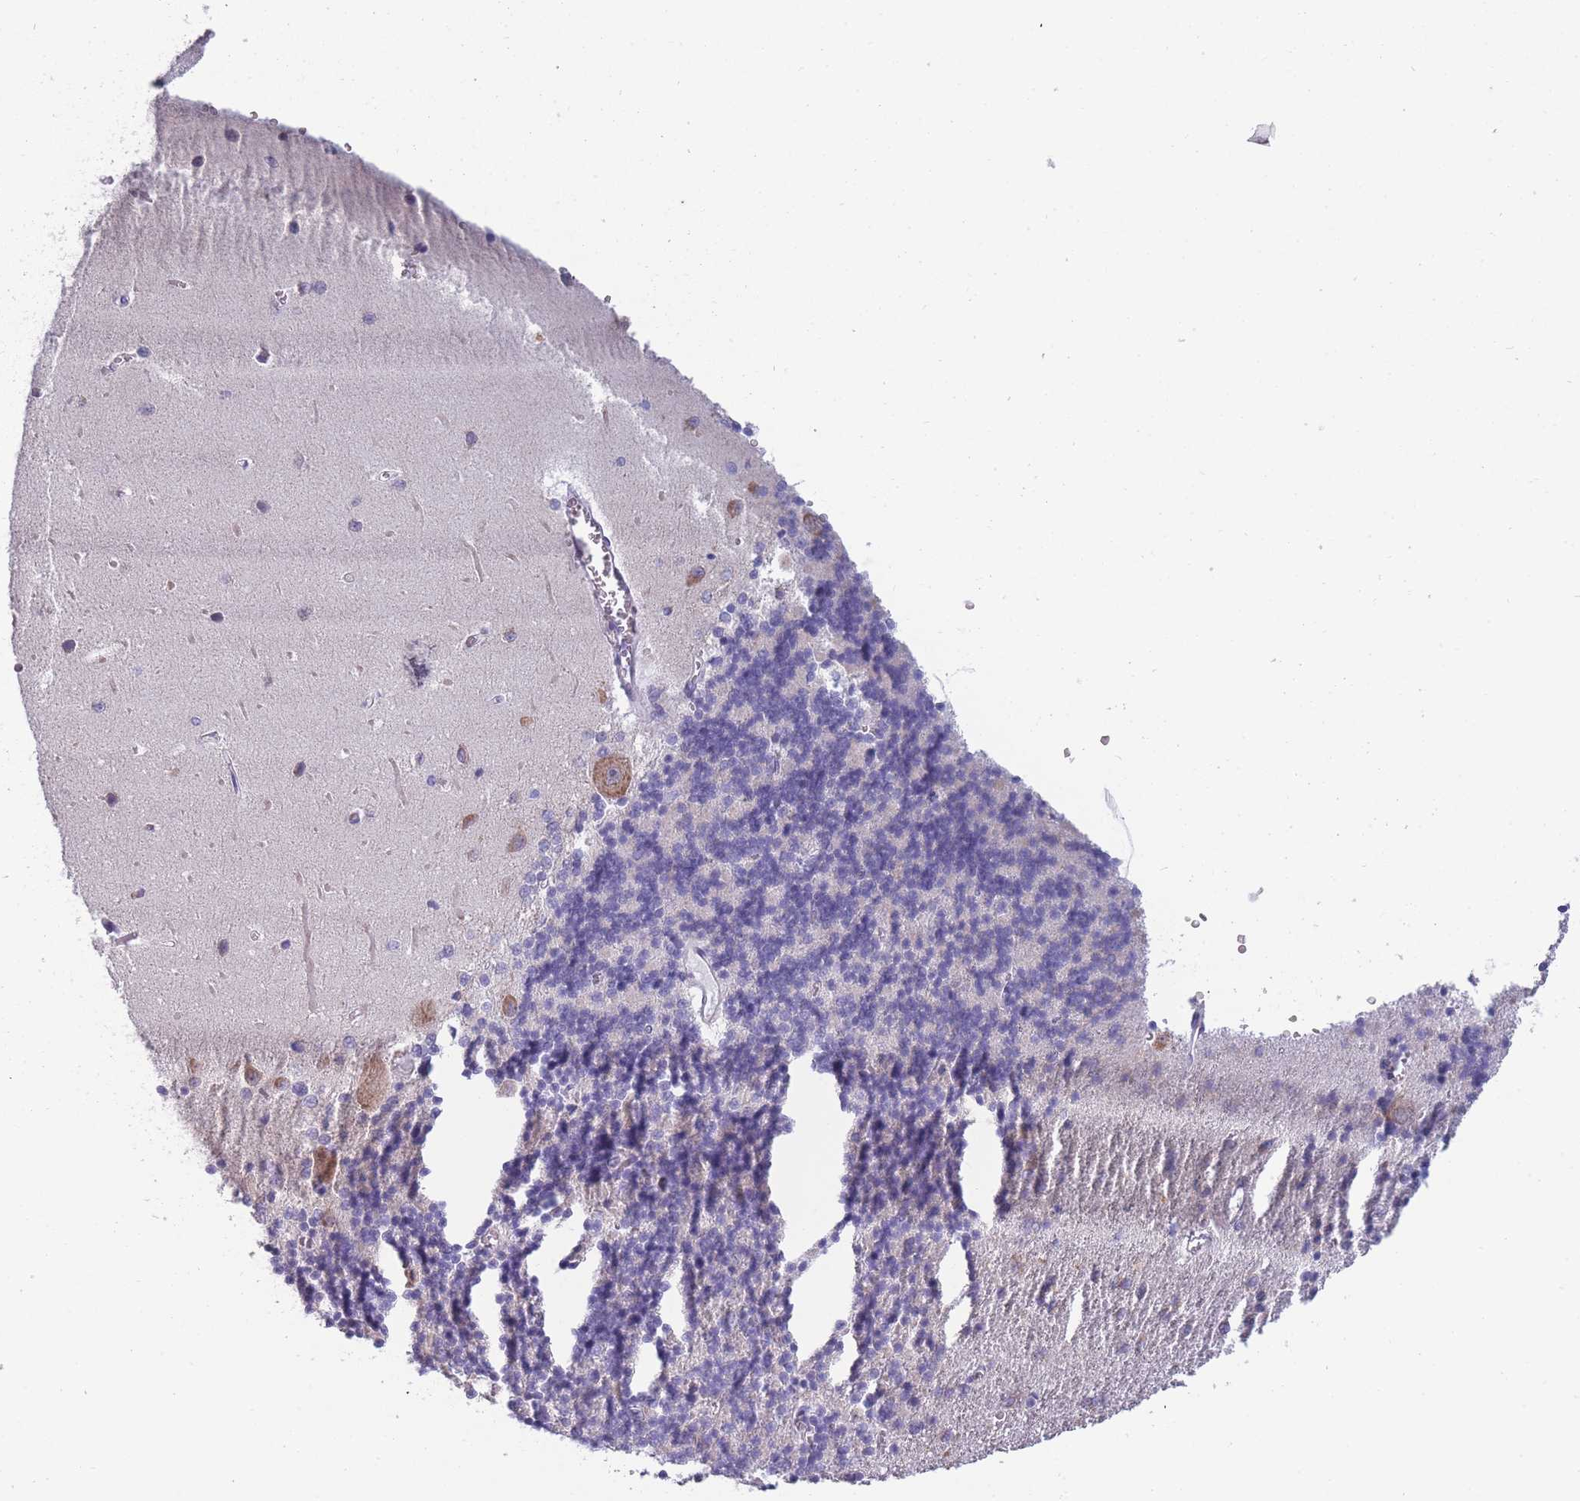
{"staining": {"intensity": "negative", "quantity": "none", "location": "none"}, "tissue": "cerebellum", "cell_type": "Cells in granular layer", "image_type": "normal", "snomed": [{"axis": "morphology", "description": "Normal tissue, NOS"}, {"axis": "topography", "description": "Cerebellum"}], "caption": "Immunohistochemistry micrograph of benign cerebellum: cerebellum stained with DAB (3,3'-diaminobenzidine) exhibits no significant protein expression in cells in granular layer. (DAB immunohistochemistry with hematoxylin counter stain).", "gene": "NDUFAF6", "patient": {"sex": "male", "age": 37}}